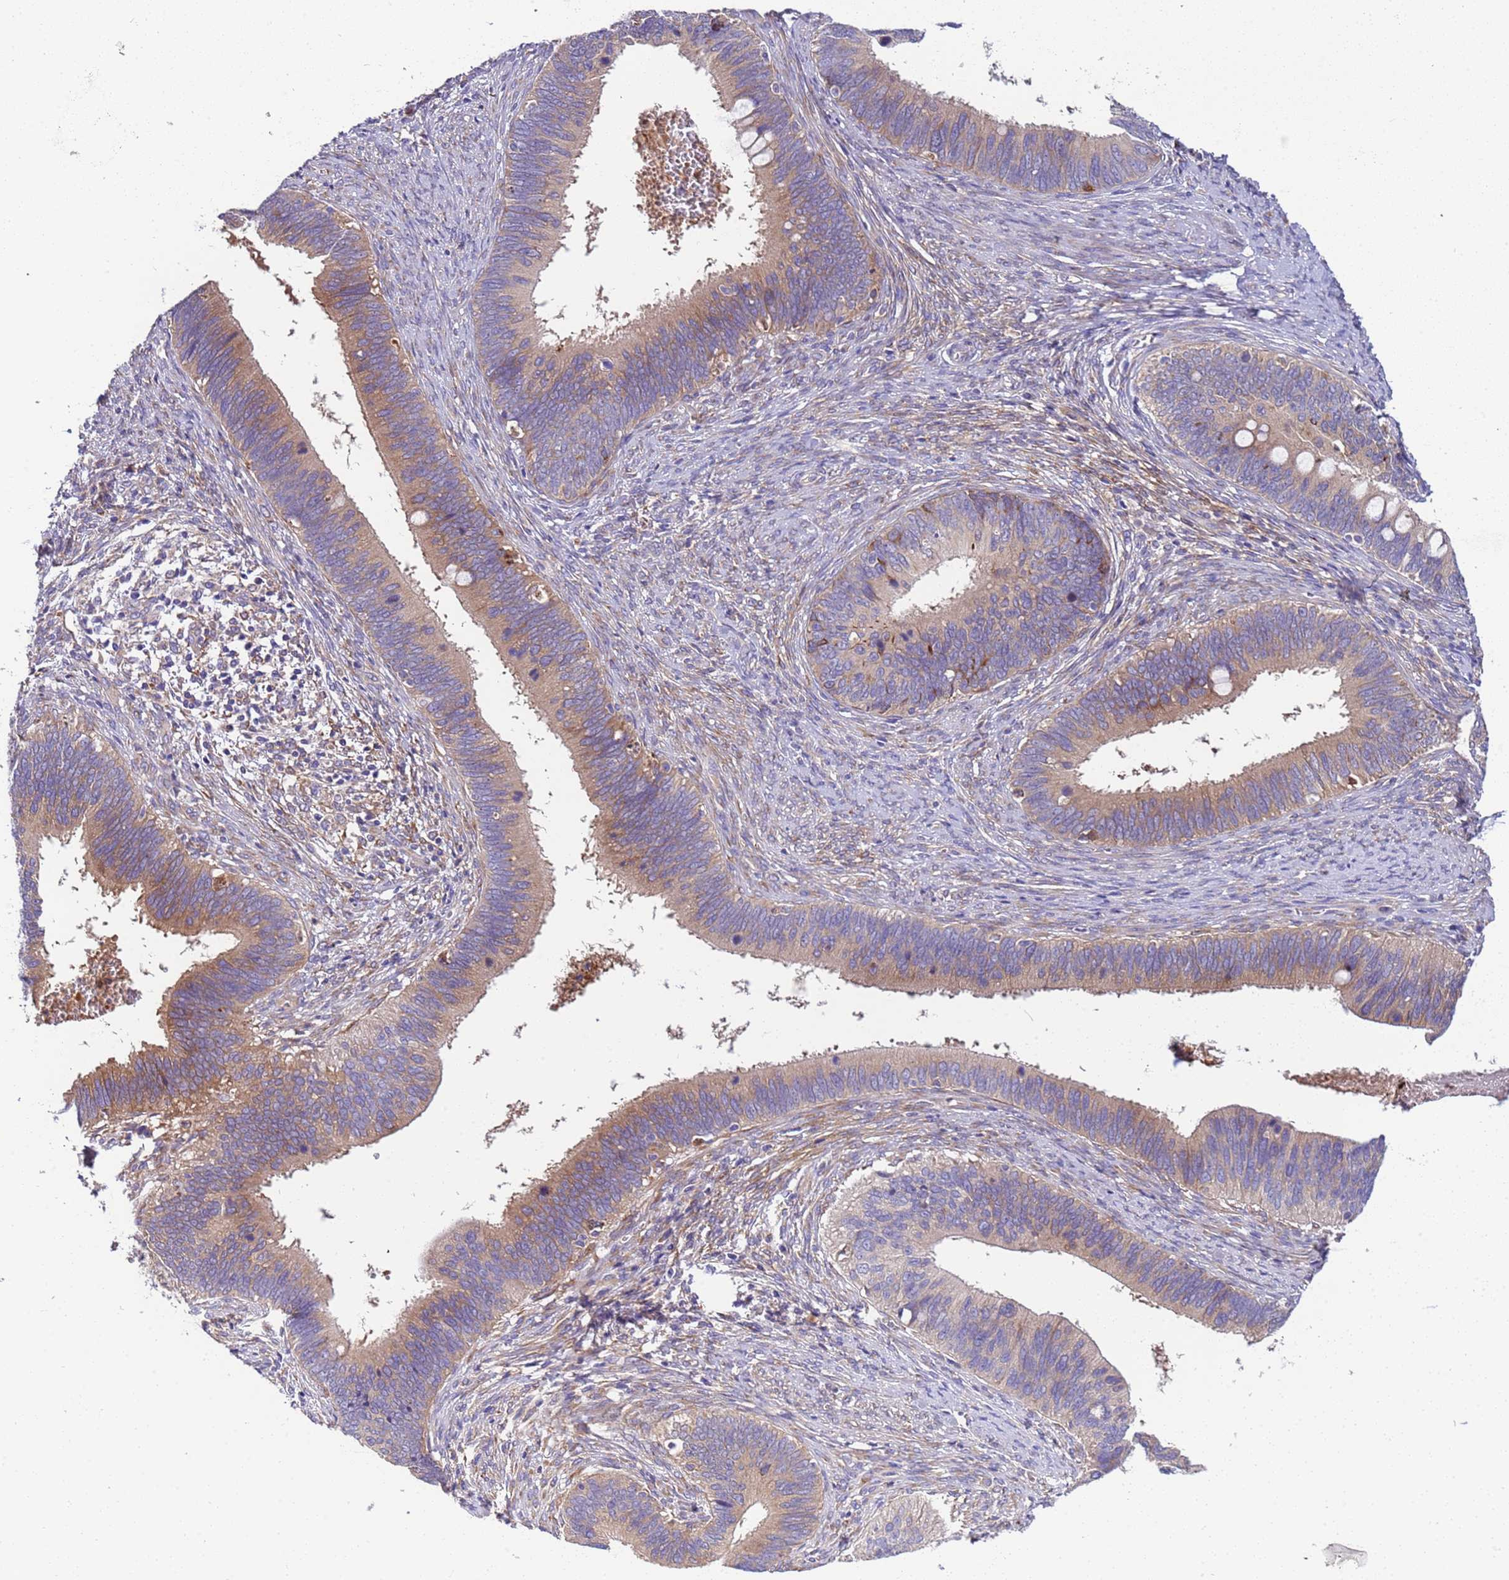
{"staining": {"intensity": "moderate", "quantity": "25%-75%", "location": "cytoplasmic/membranous"}, "tissue": "cervical cancer", "cell_type": "Tumor cells", "image_type": "cancer", "snomed": [{"axis": "morphology", "description": "Adenocarcinoma, NOS"}, {"axis": "topography", "description": "Cervix"}], "caption": "Approximately 25%-75% of tumor cells in human cervical cancer display moderate cytoplasmic/membranous protein positivity as visualized by brown immunohistochemical staining.", "gene": "PAQR7", "patient": {"sex": "female", "age": 42}}